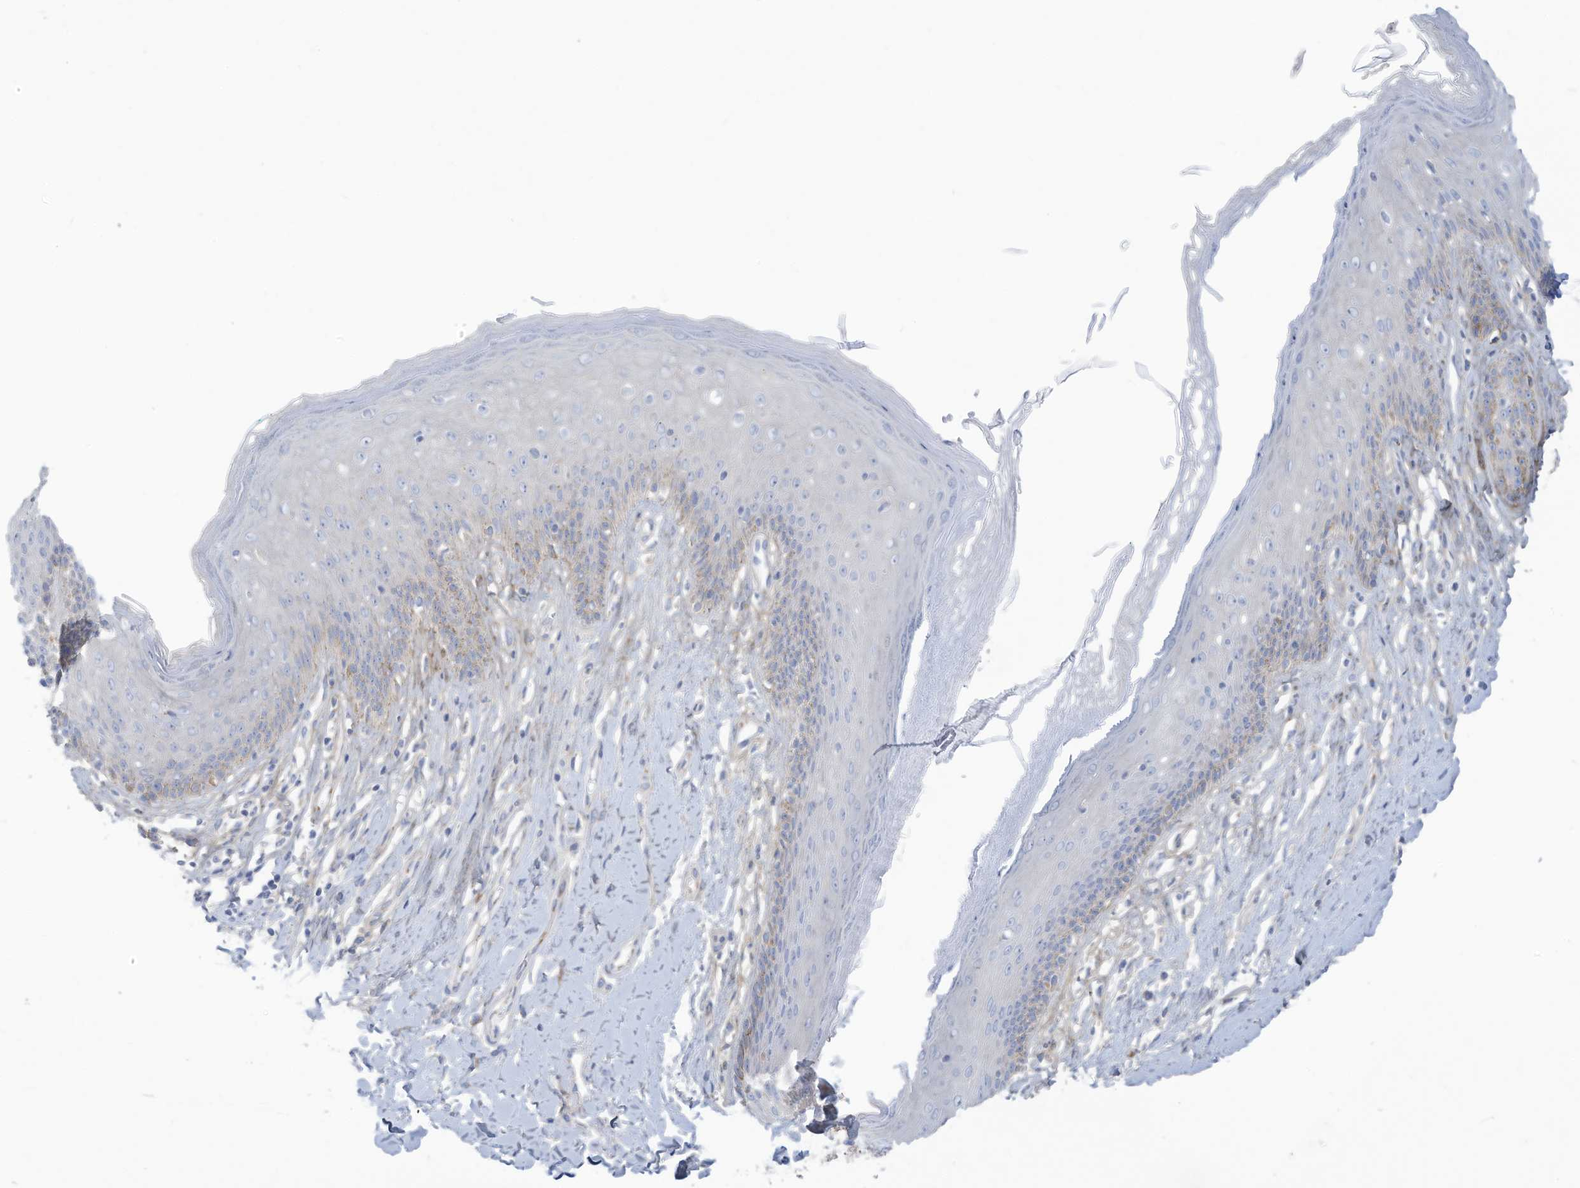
{"staining": {"intensity": "weak", "quantity": "<25%", "location": "cytoplasmic/membranous"}, "tissue": "skin", "cell_type": "Epidermal cells", "image_type": "normal", "snomed": [{"axis": "morphology", "description": "Normal tissue, NOS"}, {"axis": "morphology", "description": "Squamous cell carcinoma, NOS"}, {"axis": "topography", "description": "Vulva"}], "caption": "DAB immunohistochemical staining of benign skin demonstrates no significant expression in epidermal cells.", "gene": "TRMT2B", "patient": {"sex": "female", "age": 85}}